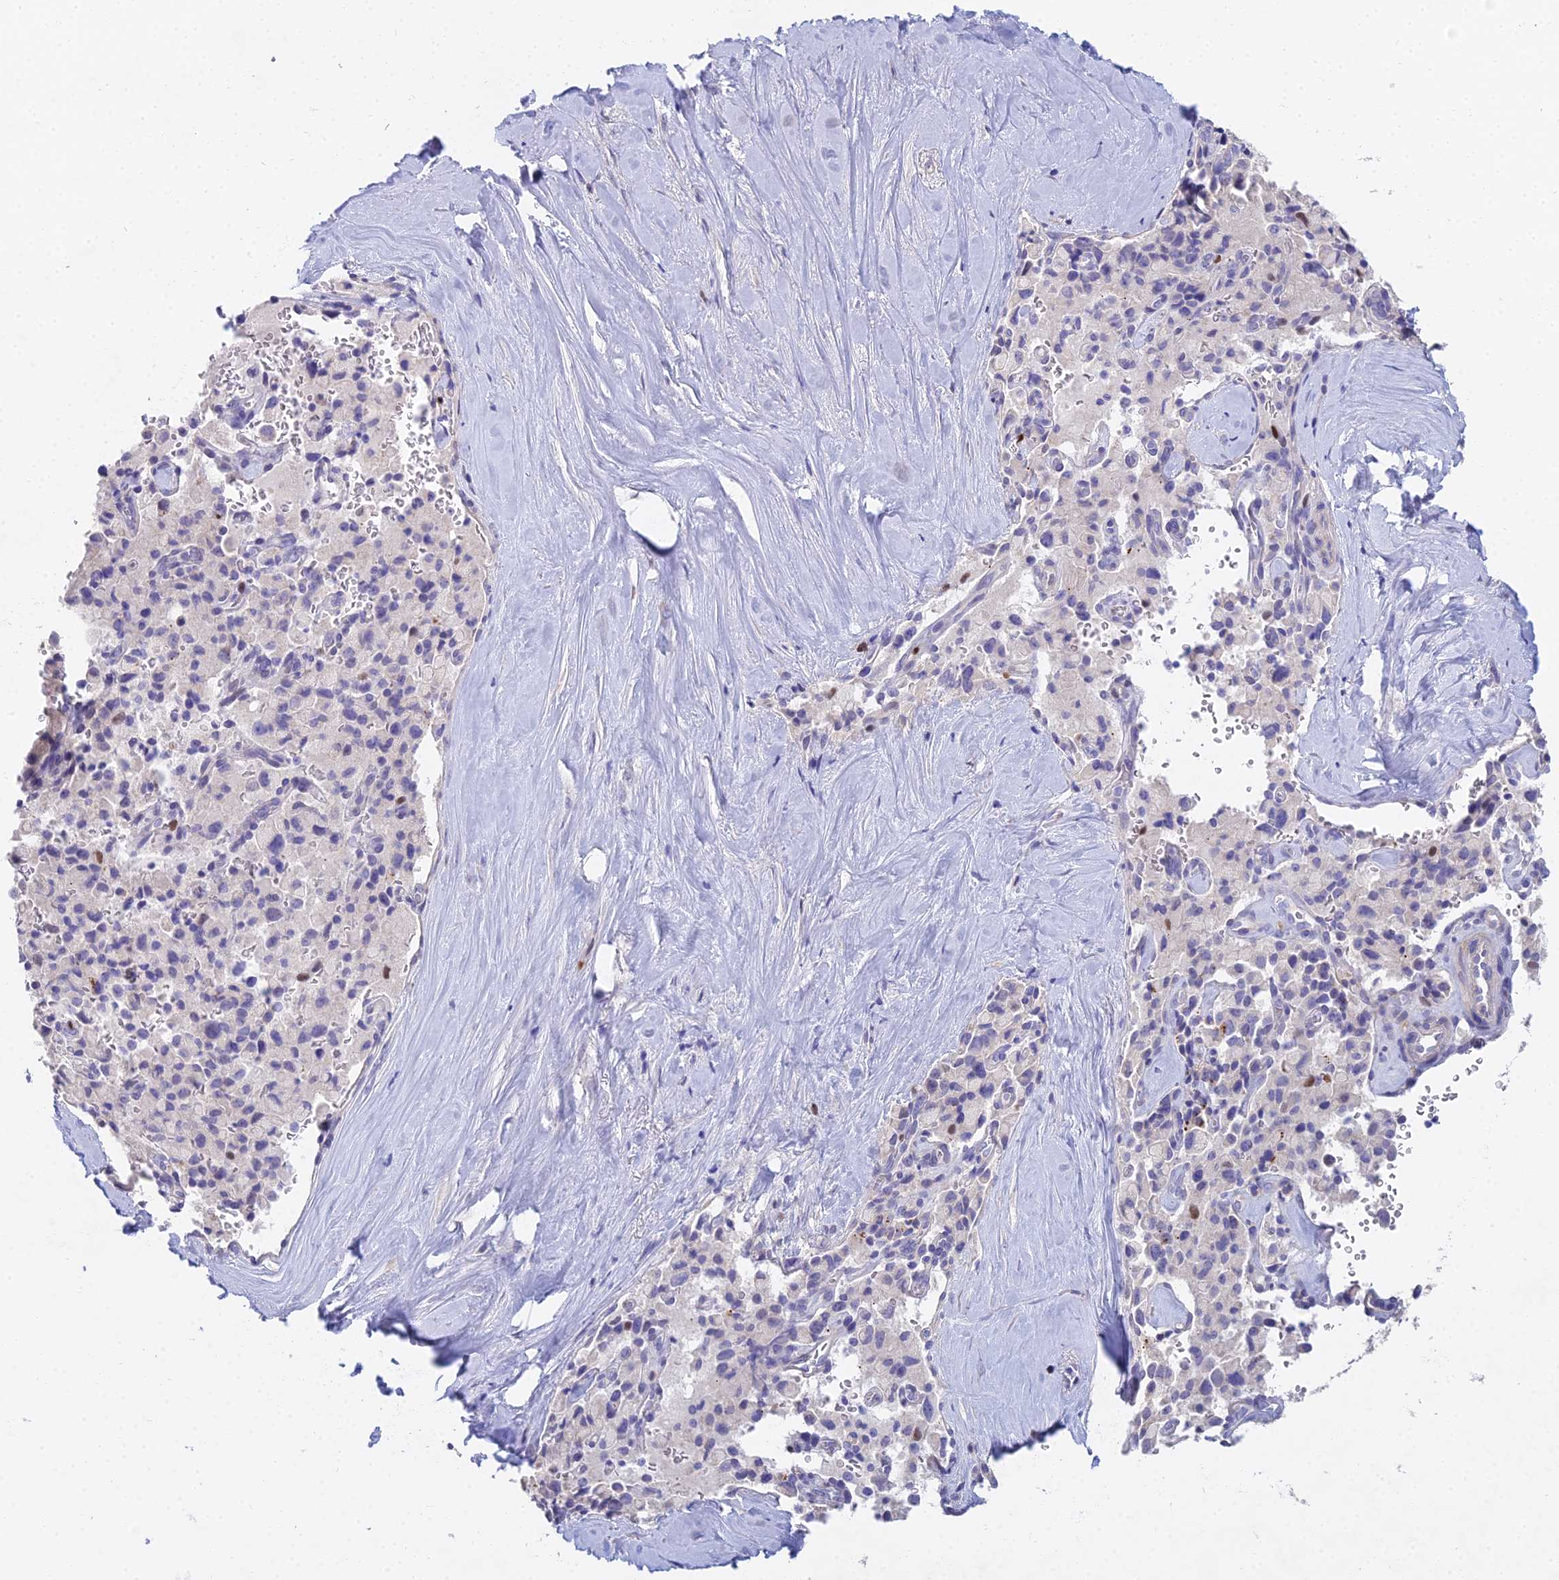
{"staining": {"intensity": "strong", "quantity": "<25%", "location": "nuclear"}, "tissue": "pancreatic cancer", "cell_type": "Tumor cells", "image_type": "cancer", "snomed": [{"axis": "morphology", "description": "Adenocarcinoma, NOS"}, {"axis": "topography", "description": "Pancreas"}], "caption": "Pancreatic cancer stained with immunohistochemistry displays strong nuclear expression in approximately <25% of tumor cells.", "gene": "MCM2", "patient": {"sex": "male", "age": 65}}